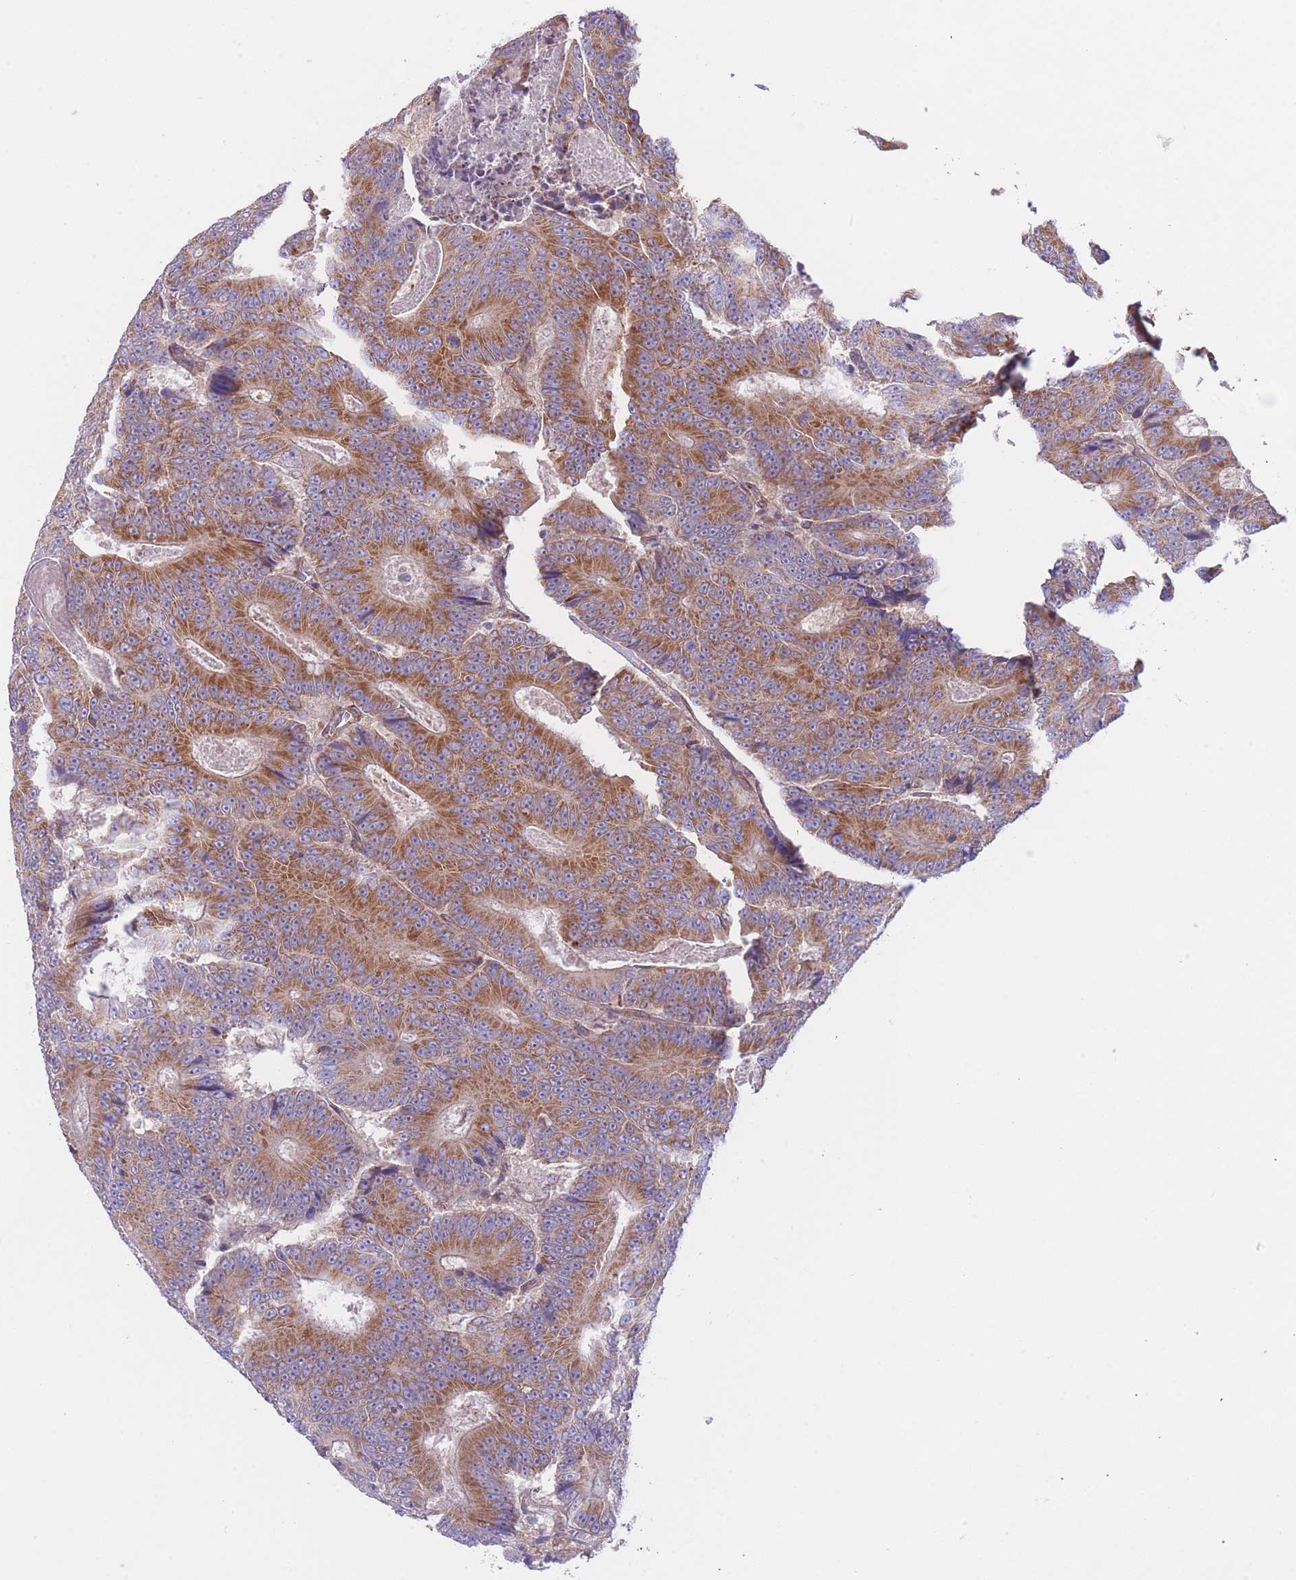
{"staining": {"intensity": "strong", "quantity": ">75%", "location": "cytoplasmic/membranous"}, "tissue": "colorectal cancer", "cell_type": "Tumor cells", "image_type": "cancer", "snomed": [{"axis": "morphology", "description": "Adenocarcinoma, NOS"}, {"axis": "topography", "description": "Colon"}], "caption": "Immunohistochemical staining of human colorectal cancer displays strong cytoplasmic/membranous protein staining in approximately >75% of tumor cells. (DAB IHC with brightfield microscopy, high magnification).", "gene": "CHAC1", "patient": {"sex": "male", "age": 83}}